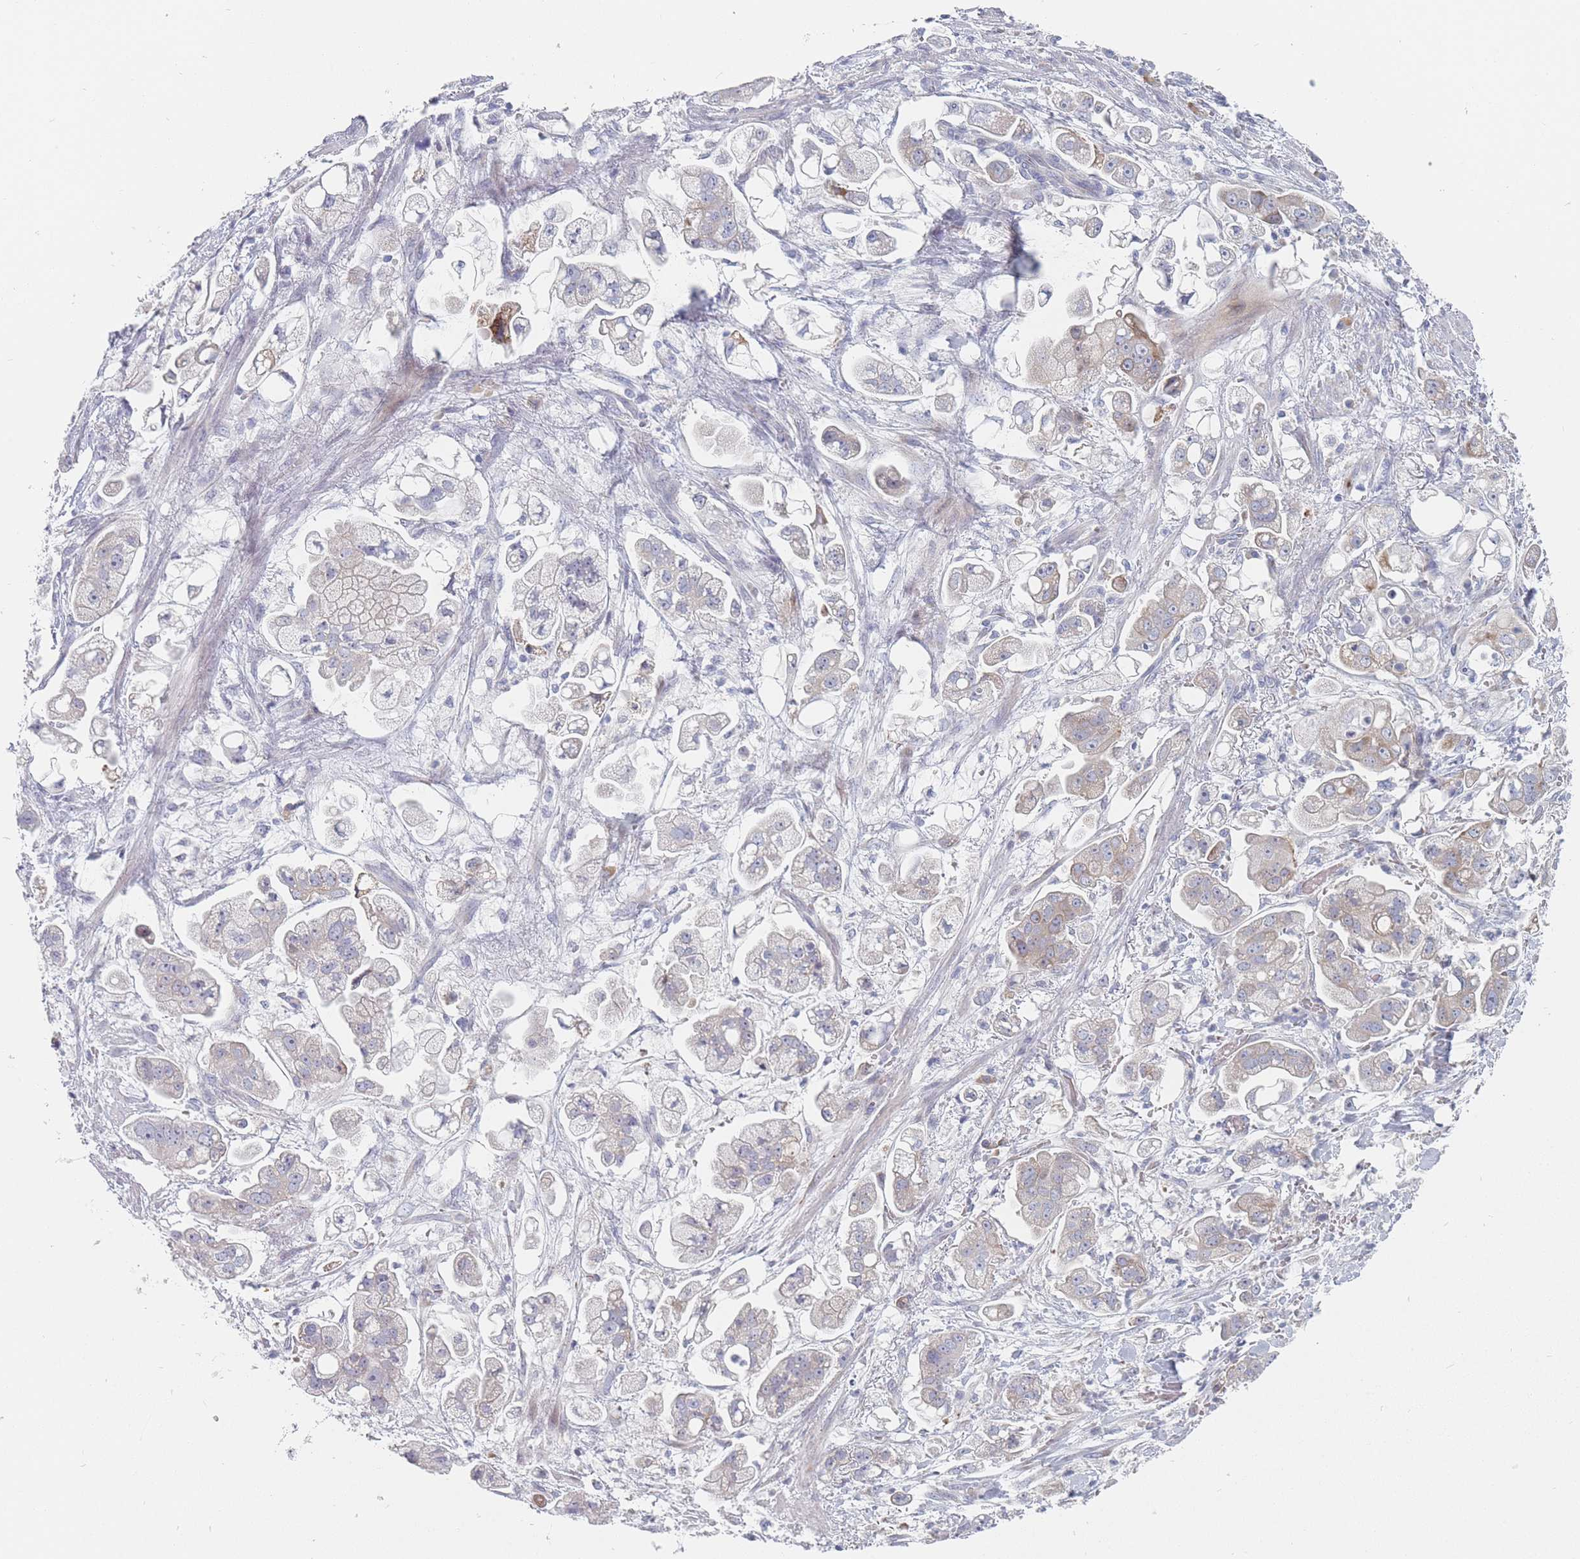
{"staining": {"intensity": "weak", "quantity": "<25%", "location": "cytoplasmic/membranous"}, "tissue": "stomach cancer", "cell_type": "Tumor cells", "image_type": "cancer", "snomed": [{"axis": "morphology", "description": "Adenocarcinoma, NOS"}, {"axis": "topography", "description": "Stomach"}], "caption": "There is no significant expression in tumor cells of stomach cancer (adenocarcinoma).", "gene": "SPATS1", "patient": {"sex": "male", "age": 62}}